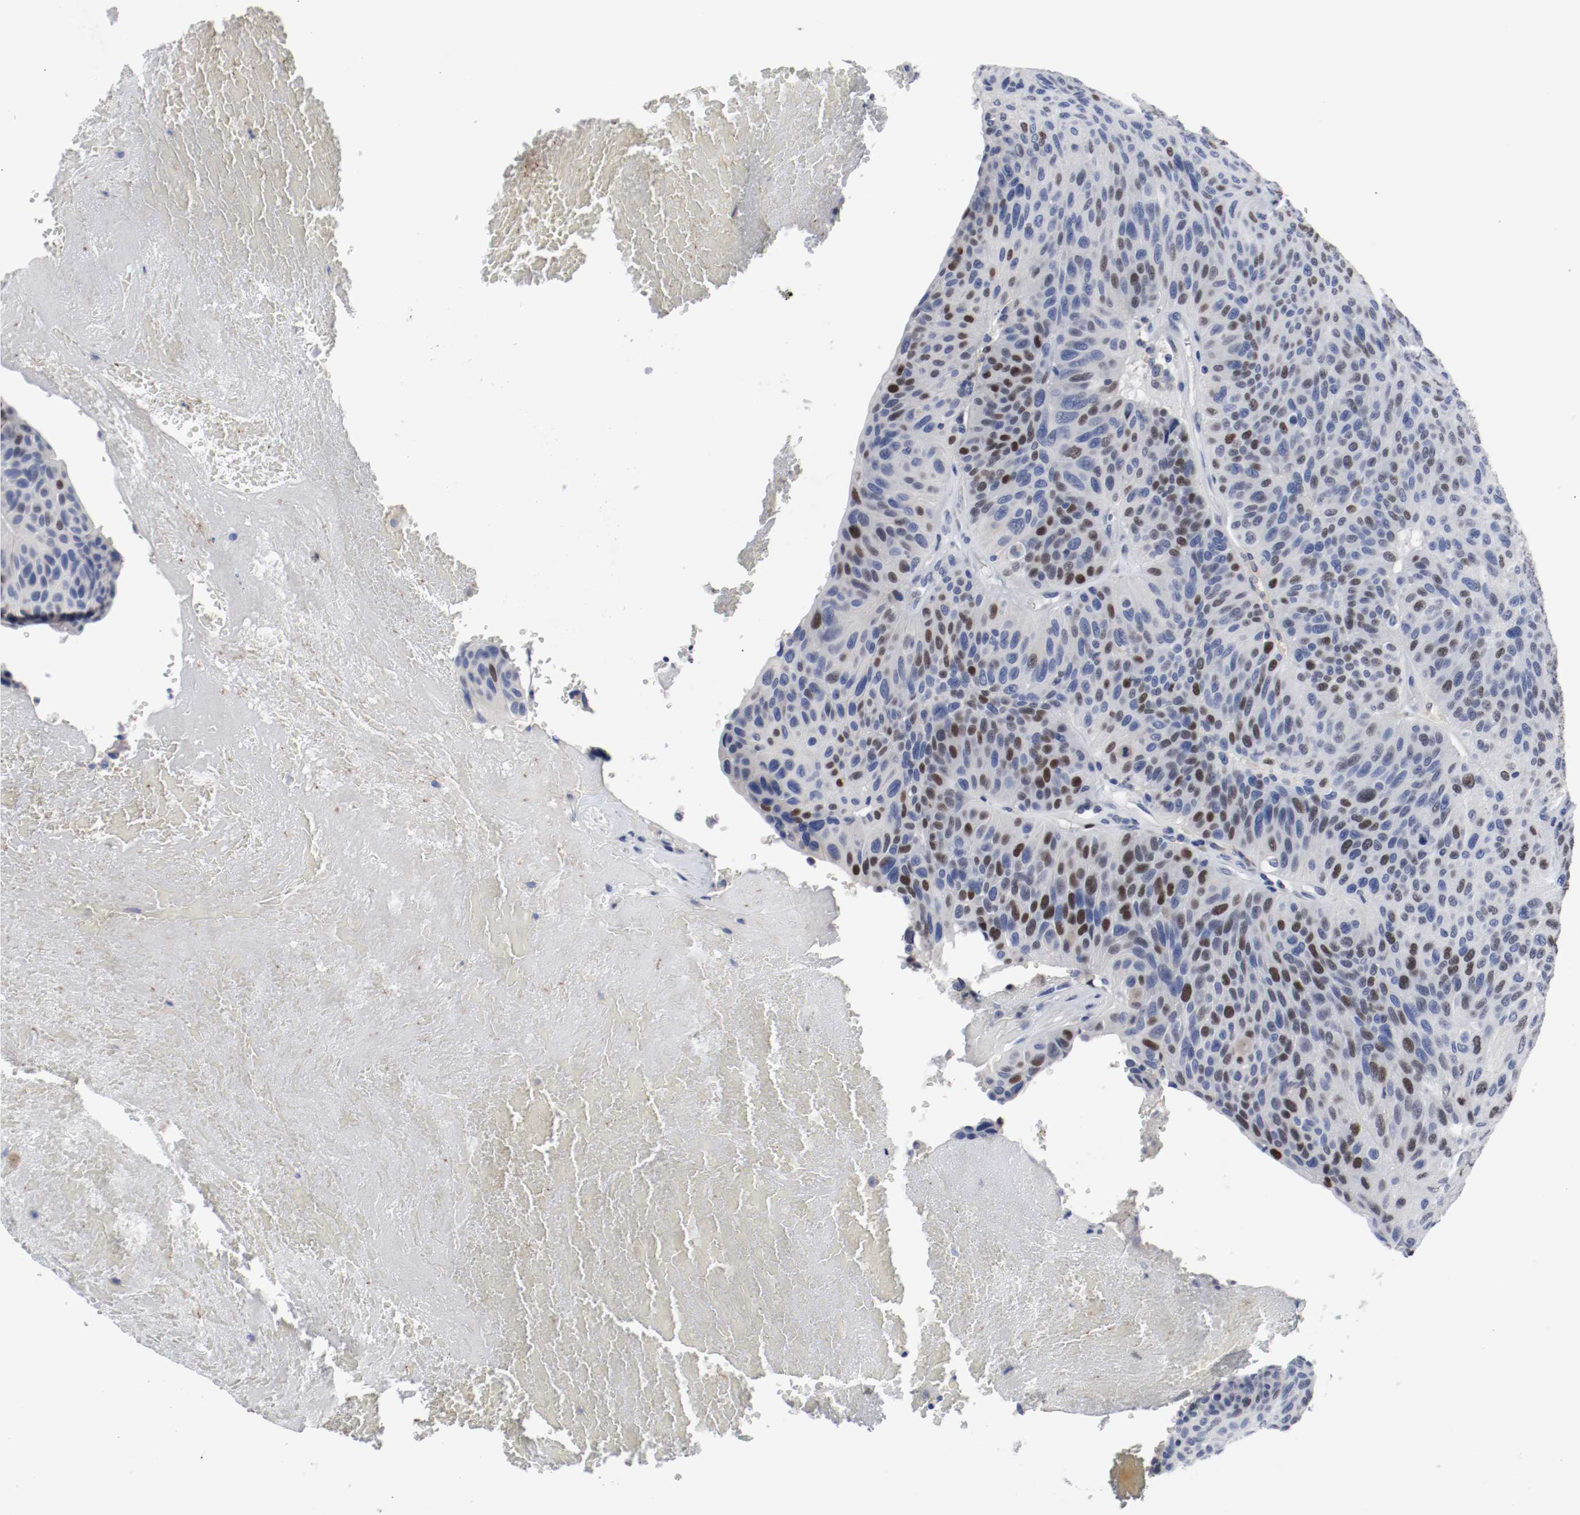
{"staining": {"intensity": "moderate", "quantity": "25%-75%", "location": "nuclear"}, "tissue": "urothelial cancer", "cell_type": "Tumor cells", "image_type": "cancer", "snomed": [{"axis": "morphology", "description": "Urothelial carcinoma, High grade"}, {"axis": "topography", "description": "Urinary bladder"}], "caption": "Immunohistochemical staining of high-grade urothelial carcinoma demonstrates medium levels of moderate nuclear protein expression in about 25%-75% of tumor cells. Immunohistochemistry (ihc) stains the protein in brown and the nuclei are stained blue.", "gene": "MCM6", "patient": {"sex": "male", "age": 66}}